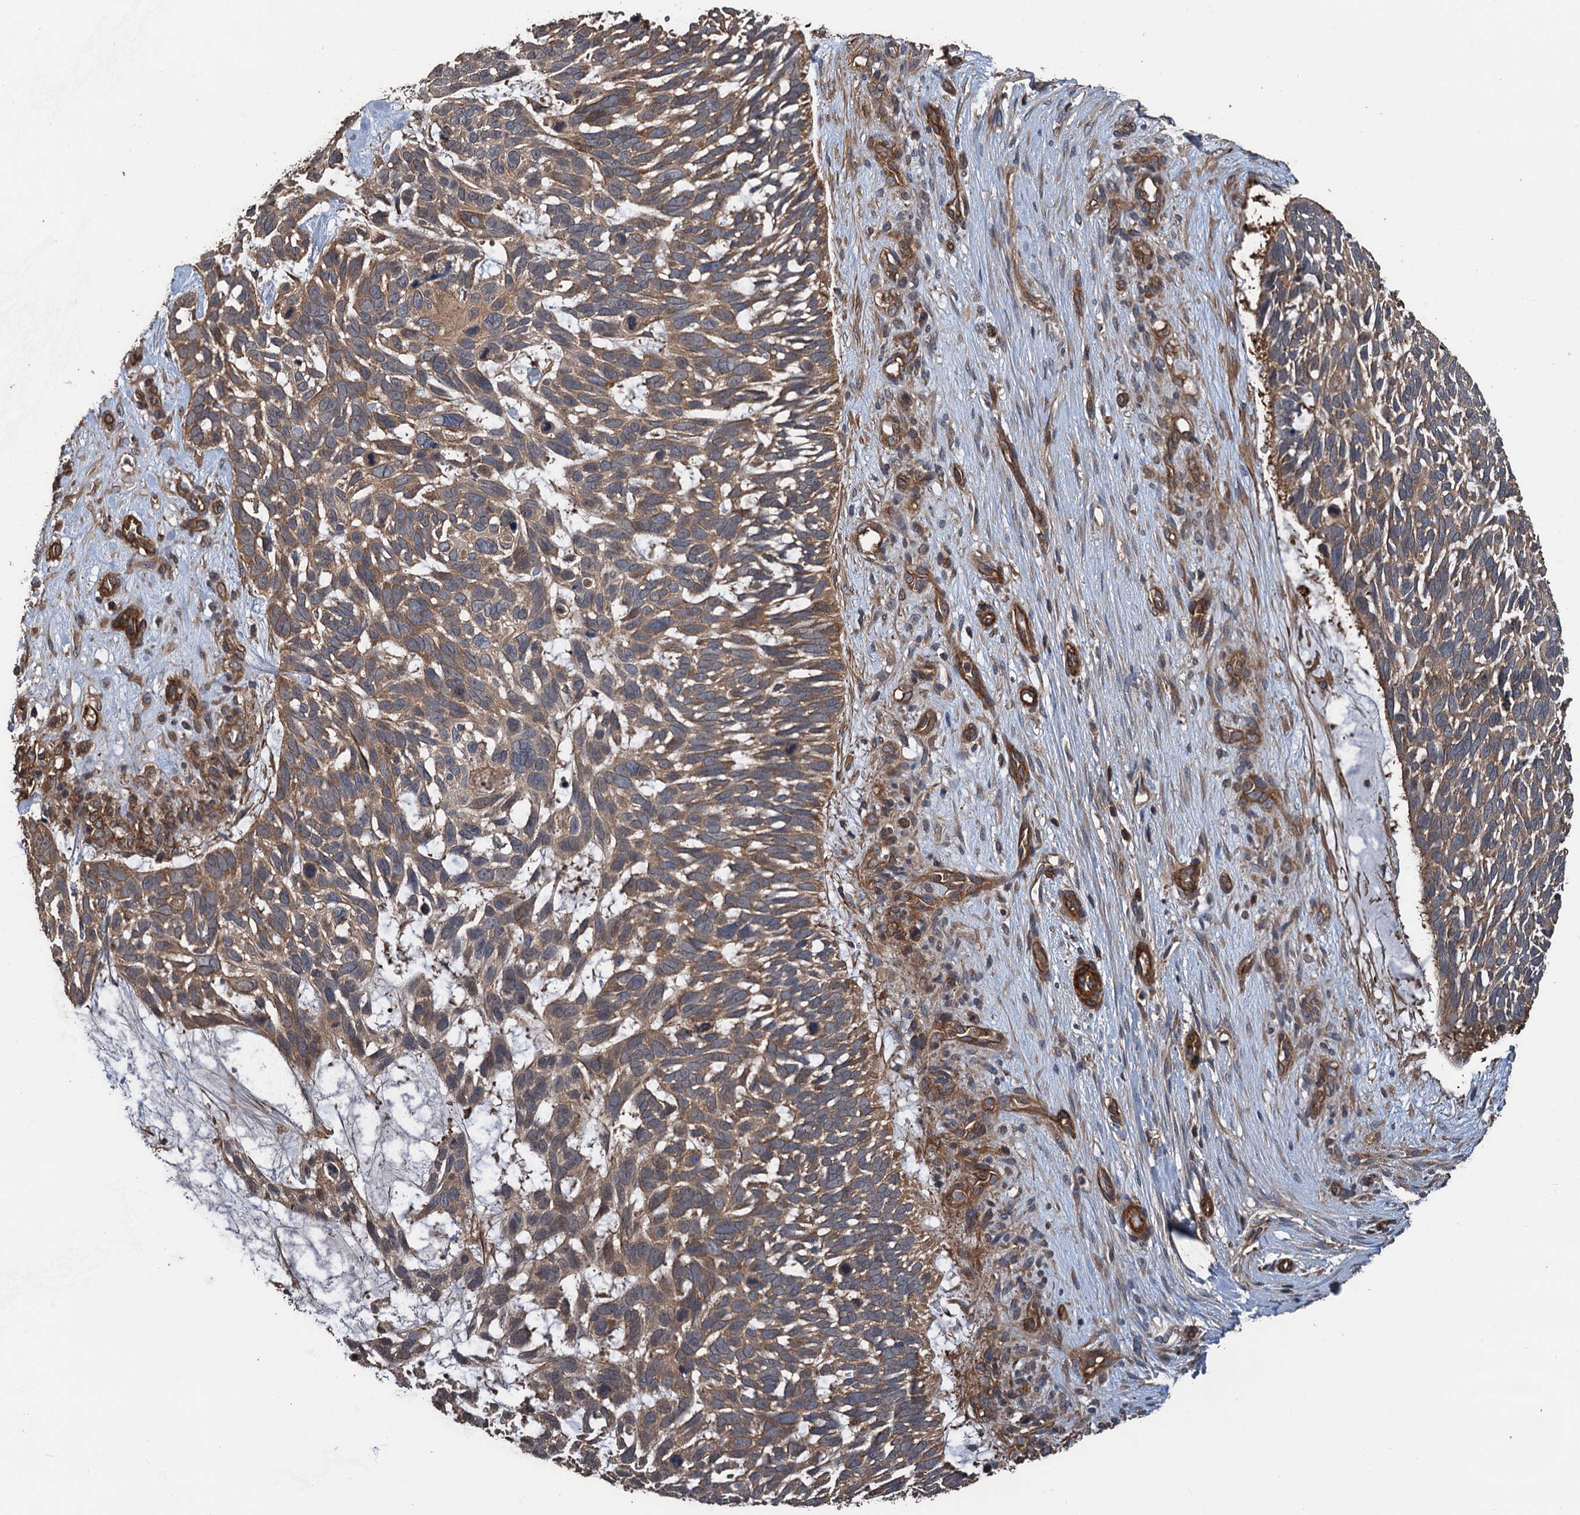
{"staining": {"intensity": "moderate", "quantity": ">75%", "location": "cytoplasmic/membranous"}, "tissue": "skin cancer", "cell_type": "Tumor cells", "image_type": "cancer", "snomed": [{"axis": "morphology", "description": "Basal cell carcinoma"}, {"axis": "topography", "description": "Skin"}], "caption": "Tumor cells demonstrate medium levels of moderate cytoplasmic/membranous positivity in about >75% of cells in basal cell carcinoma (skin).", "gene": "PPP4R1", "patient": {"sex": "male", "age": 88}}